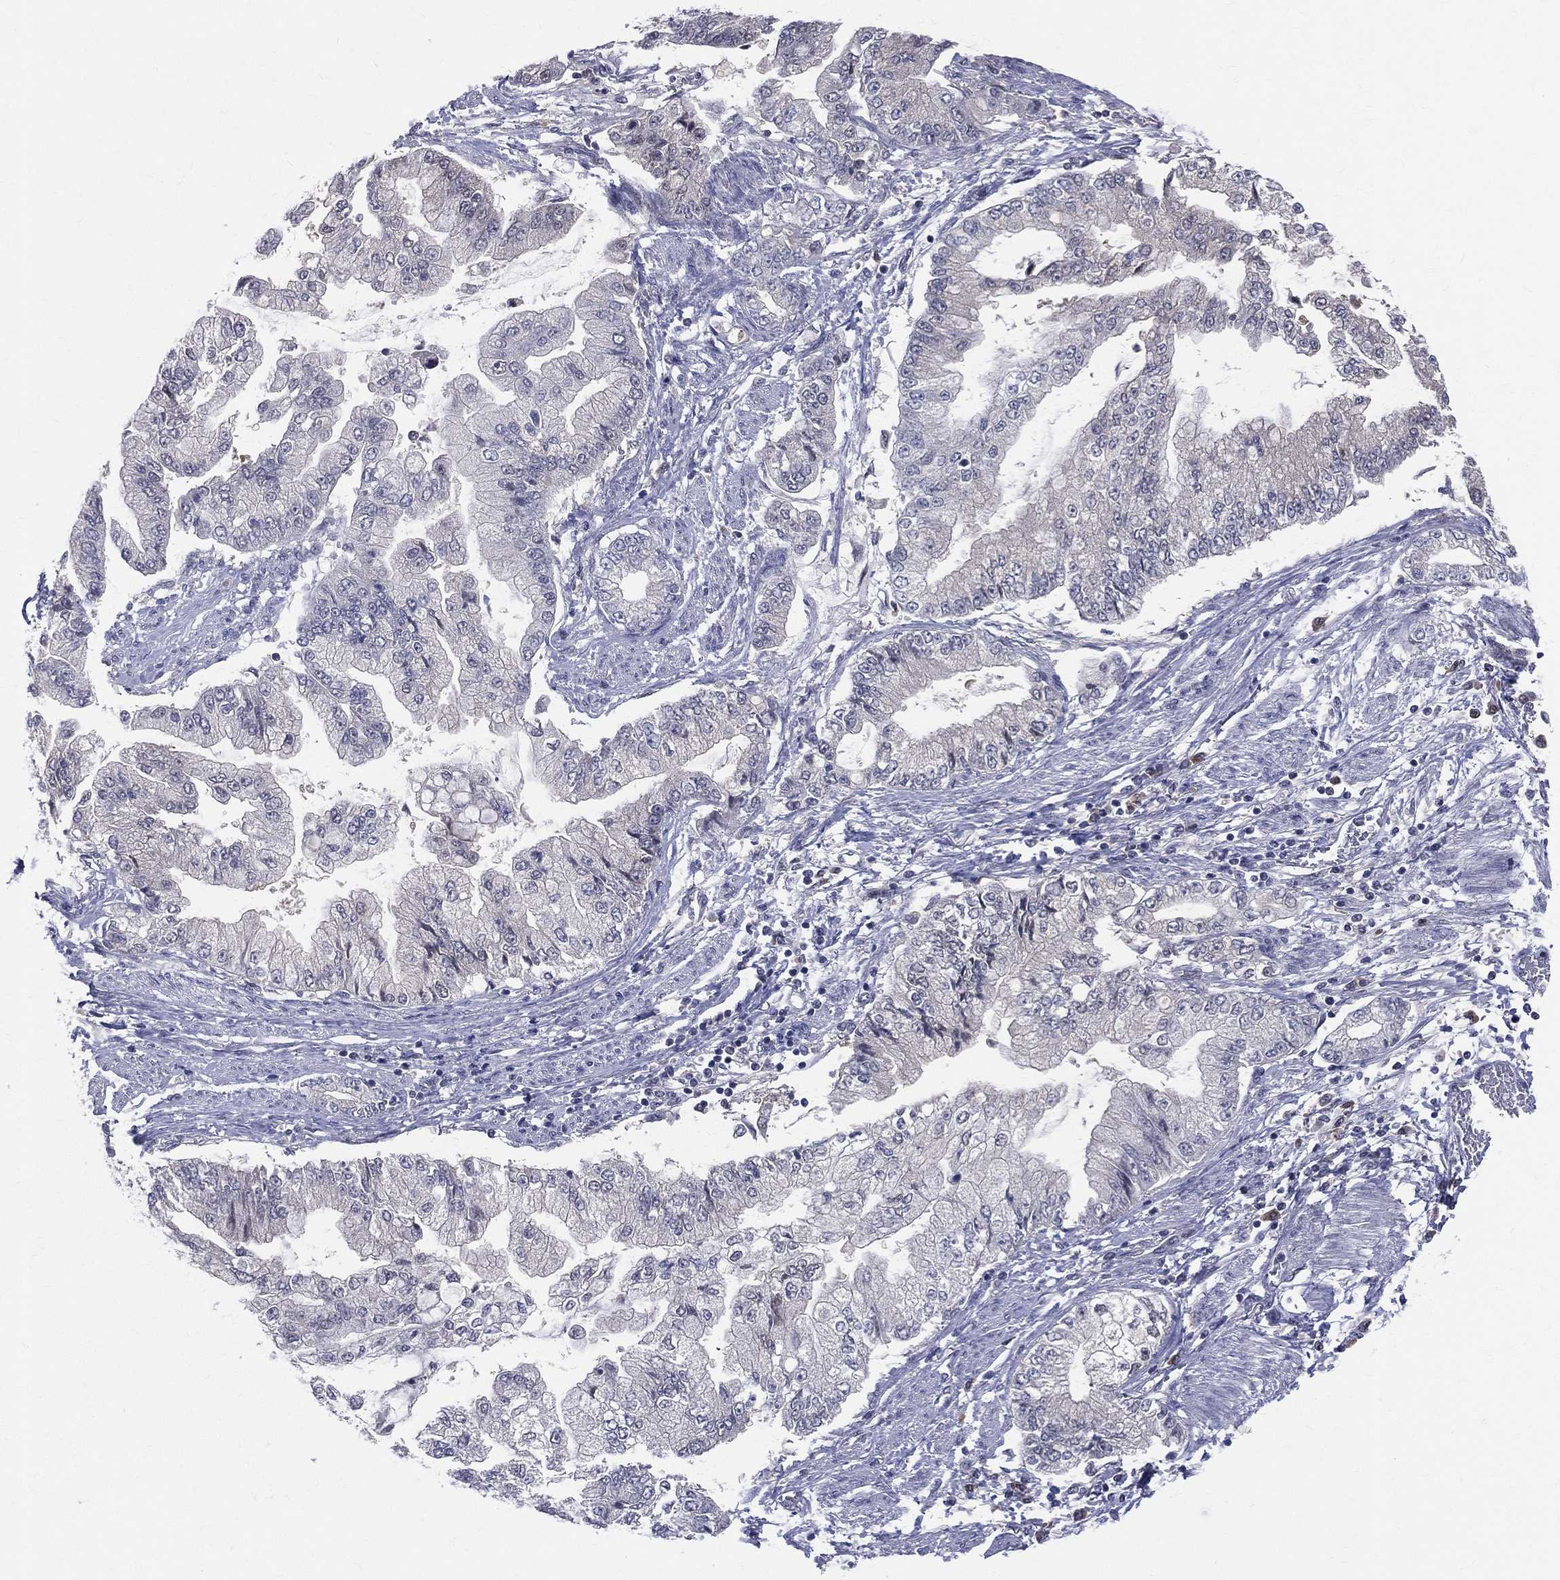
{"staining": {"intensity": "negative", "quantity": "none", "location": "none"}, "tissue": "stomach cancer", "cell_type": "Tumor cells", "image_type": "cancer", "snomed": [{"axis": "morphology", "description": "Adenocarcinoma, NOS"}, {"axis": "topography", "description": "Stomach, upper"}], "caption": "Immunohistochemistry histopathology image of stomach cancer stained for a protein (brown), which demonstrates no staining in tumor cells. Nuclei are stained in blue.", "gene": "DLG4", "patient": {"sex": "female", "age": 74}}